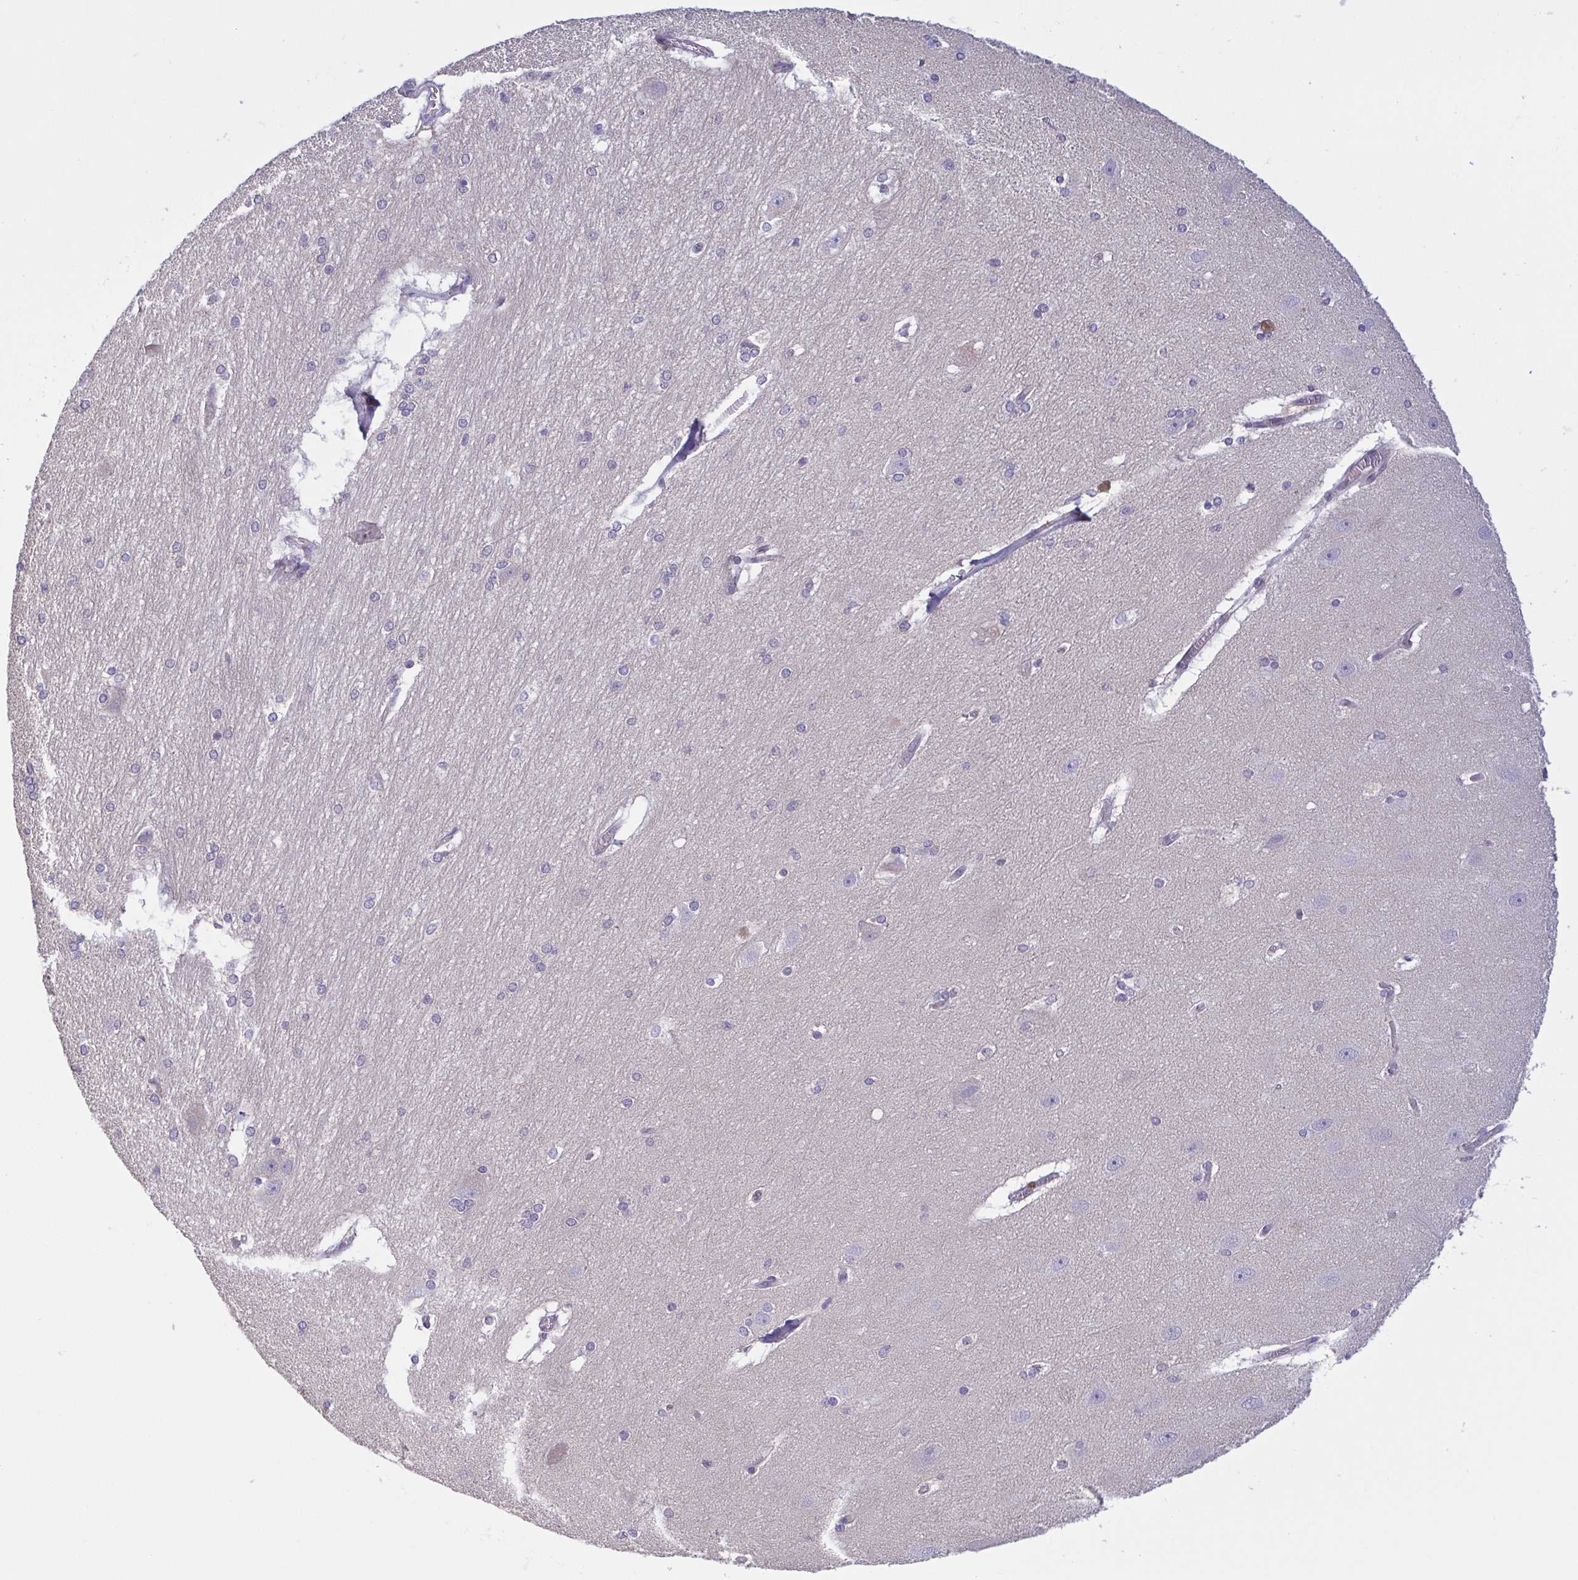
{"staining": {"intensity": "negative", "quantity": "none", "location": "none"}, "tissue": "hippocampus", "cell_type": "Glial cells", "image_type": "normal", "snomed": [{"axis": "morphology", "description": "Normal tissue, NOS"}, {"axis": "topography", "description": "Cerebral cortex"}, {"axis": "topography", "description": "Hippocampus"}], "caption": "Glial cells show no significant staining in benign hippocampus. (DAB (3,3'-diaminobenzidine) immunohistochemistry (IHC) with hematoxylin counter stain).", "gene": "OSBPL7", "patient": {"sex": "female", "age": 19}}